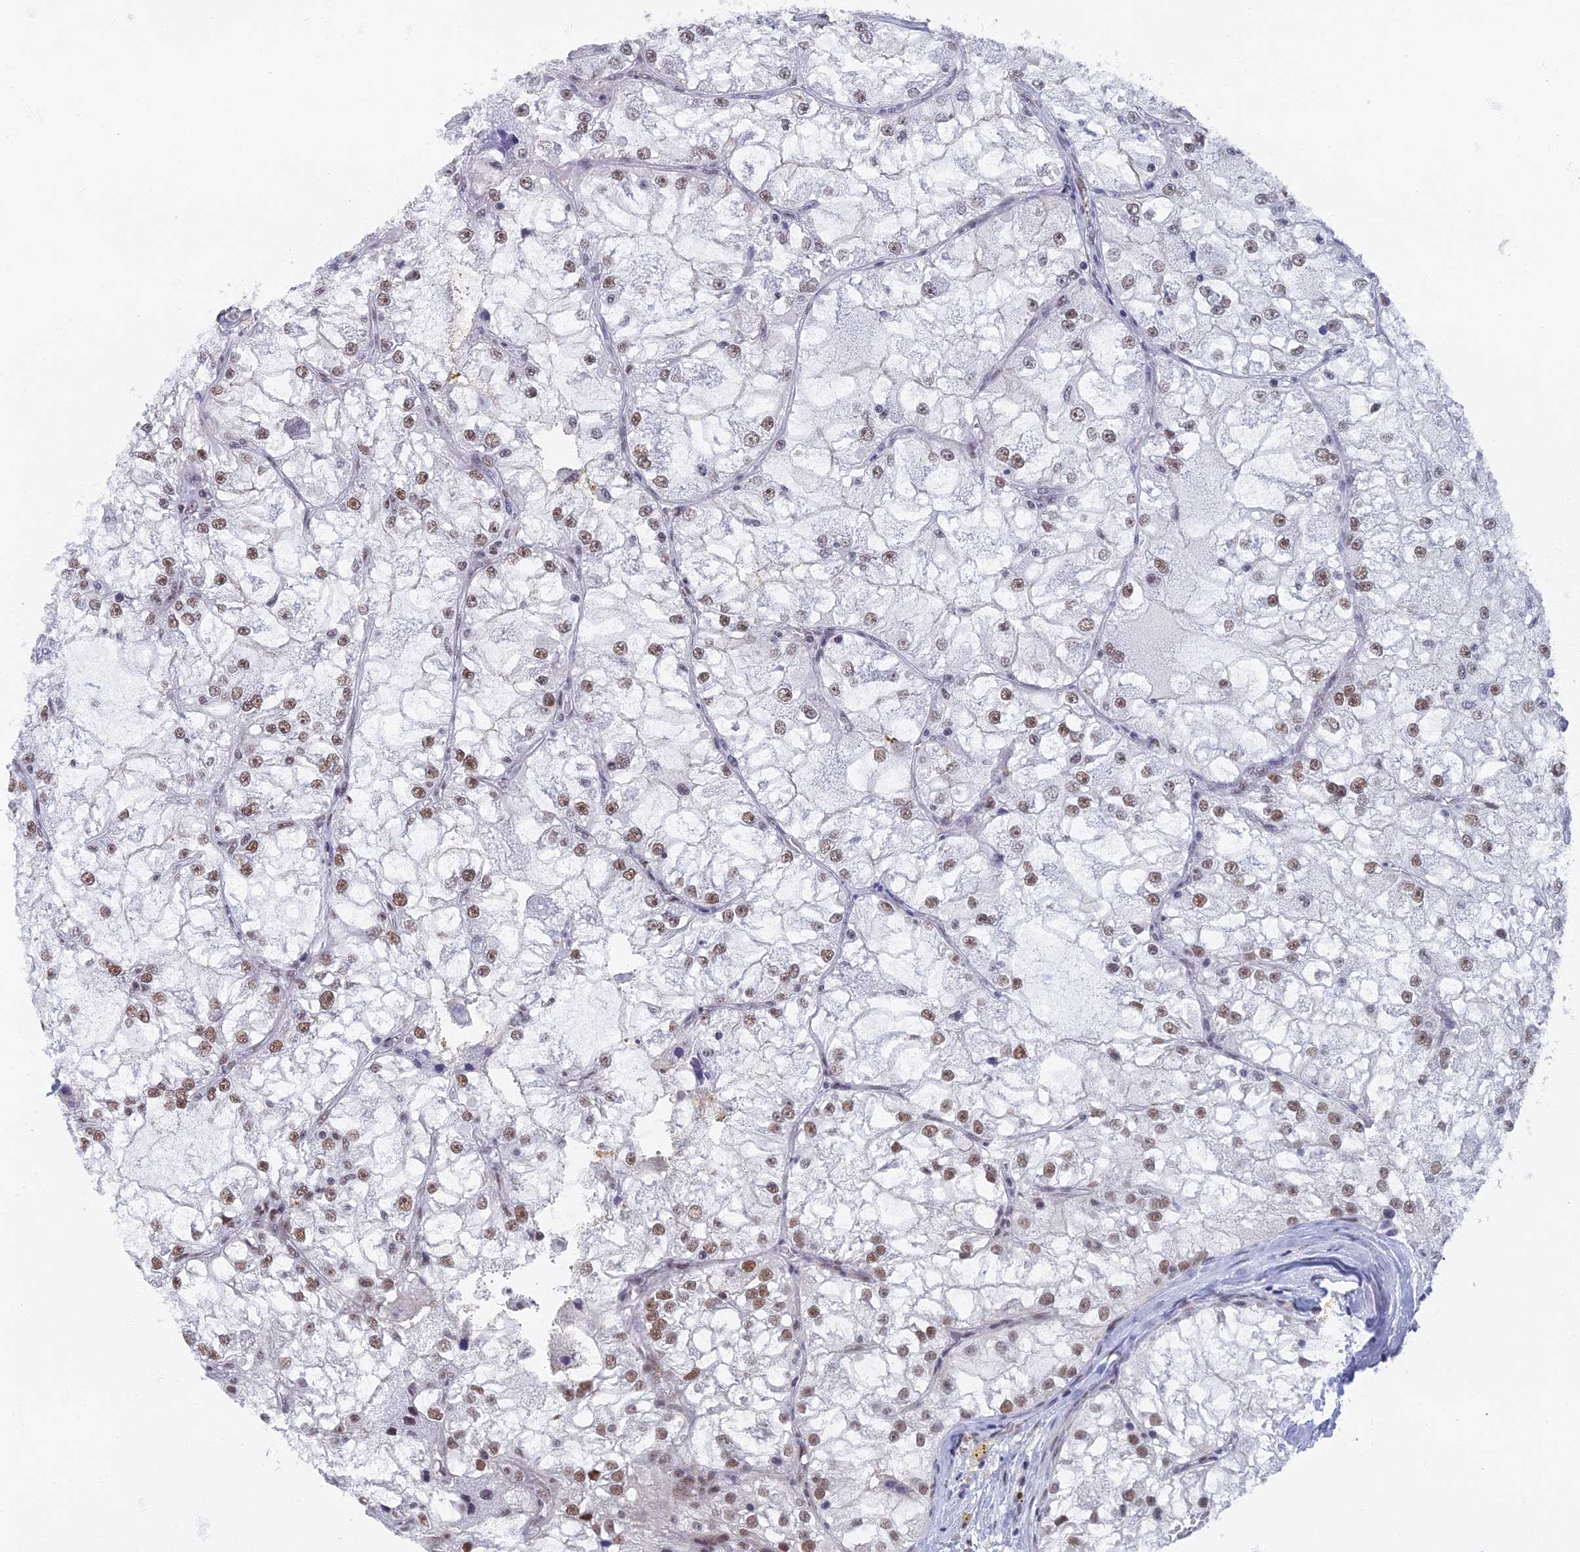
{"staining": {"intensity": "moderate", "quantity": "25%-75%", "location": "nuclear"}, "tissue": "renal cancer", "cell_type": "Tumor cells", "image_type": "cancer", "snomed": [{"axis": "morphology", "description": "Adenocarcinoma, NOS"}, {"axis": "topography", "description": "Kidney"}], "caption": "Protein staining exhibits moderate nuclear staining in about 25%-75% of tumor cells in renal adenocarcinoma. The staining is performed using DAB brown chromogen to label protein expression. The nuclei are counter-stained blue using hematoxylin.", "gene": "TAF13", "patient": {"sex": "female", "age": 72}}